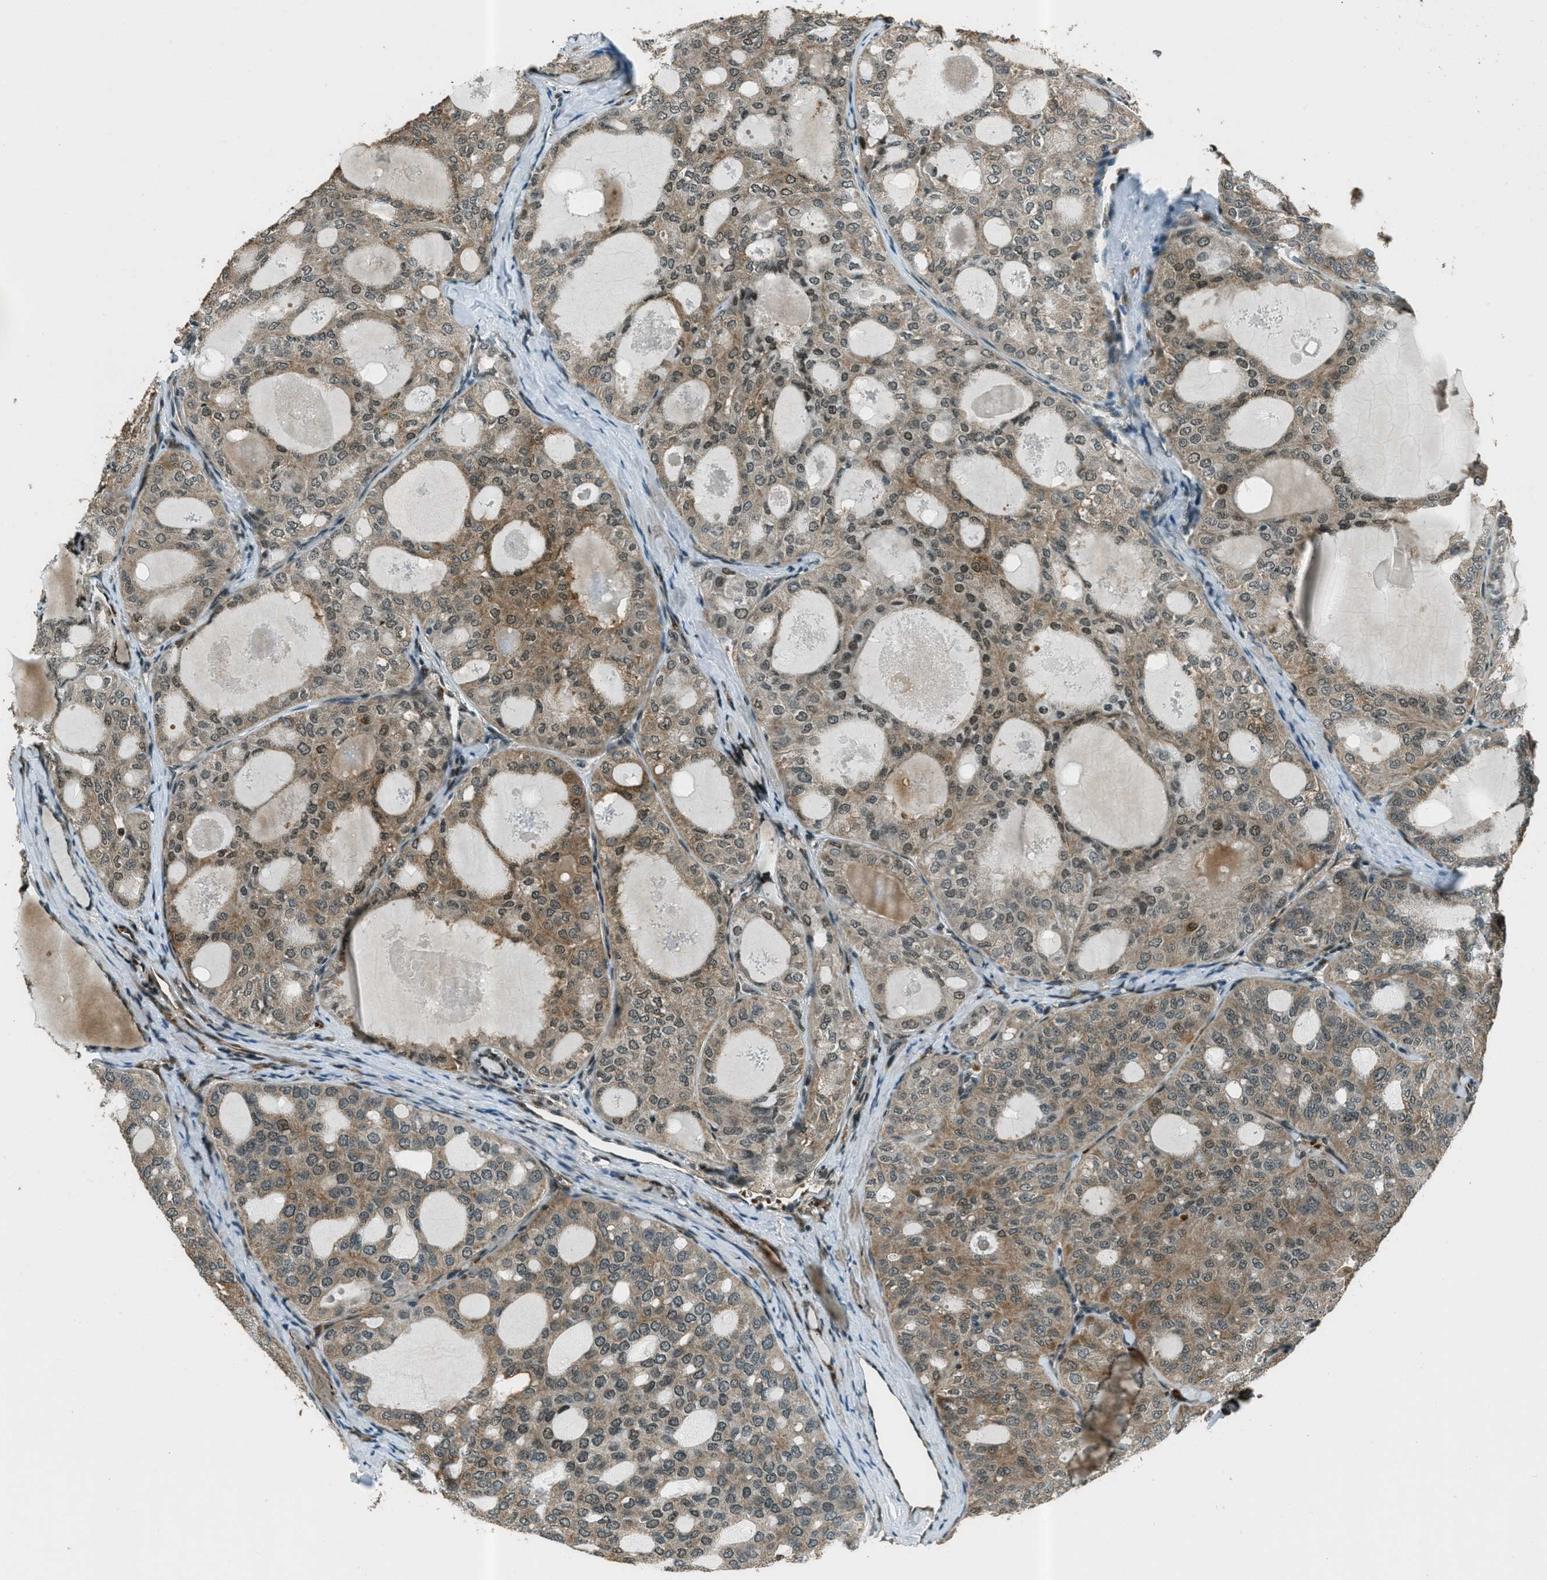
{"staining": {"intensity": "moderate", "quantity": ">75%", "location": "cytoplasmic/membranous,nuclear"}, "tissue": "thyroid cancer", "cell_type": "Tumor cells", "image_type": "cancer", "snomed": [{"axis": "morphology", "description": "Follicular adenoma carcinoma, NOS"}, {"axis": "topography", "description": "Thyroid gland"}], "caption": "Thyroid cancer stained for a protein shows moderate cytoplasmic/membranous and nuclear positivity in tumor cells.", "gene": "TARDBP", "patient": {"sex": "male", "age": 75}}